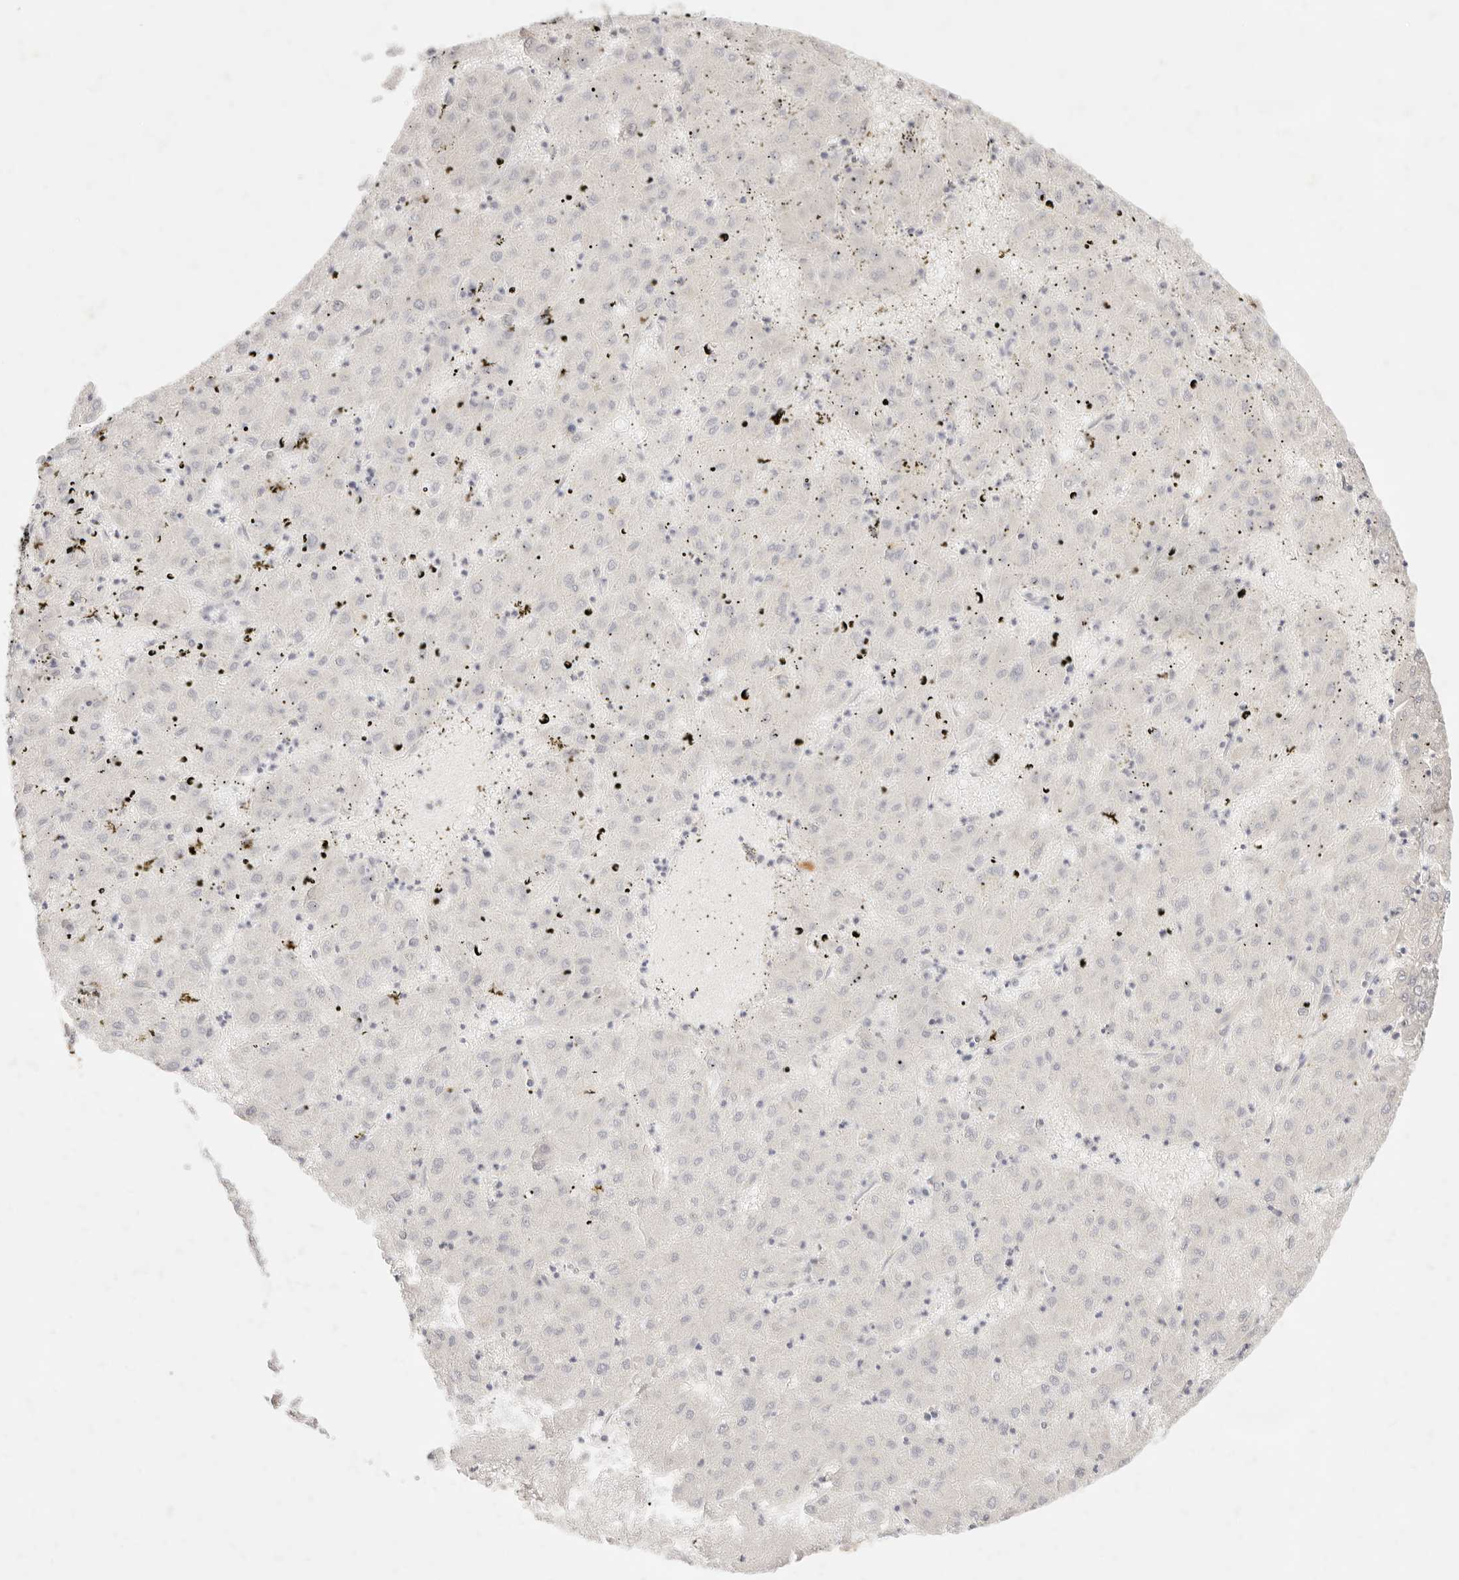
{"staining": {"intensity": "negative", "quantity": "none", "location": "none"}, "tissue": "liver cancer", "cell_type": "Tumor cells", "image_type": "cancer", "snomed": [{"axis": "morphology", "description": "Carcinoma, Hepatocellular, NOS"}, {"axis": "topography", "description": "Liver"}], "caption": "The immunohistochemistry photomicrograph has no significant expression in tumor cells of hepatocellular carcinoma (liver) tissue.", "gene": "TMTC2", "patient": {"sex": "male", "age": 72}}